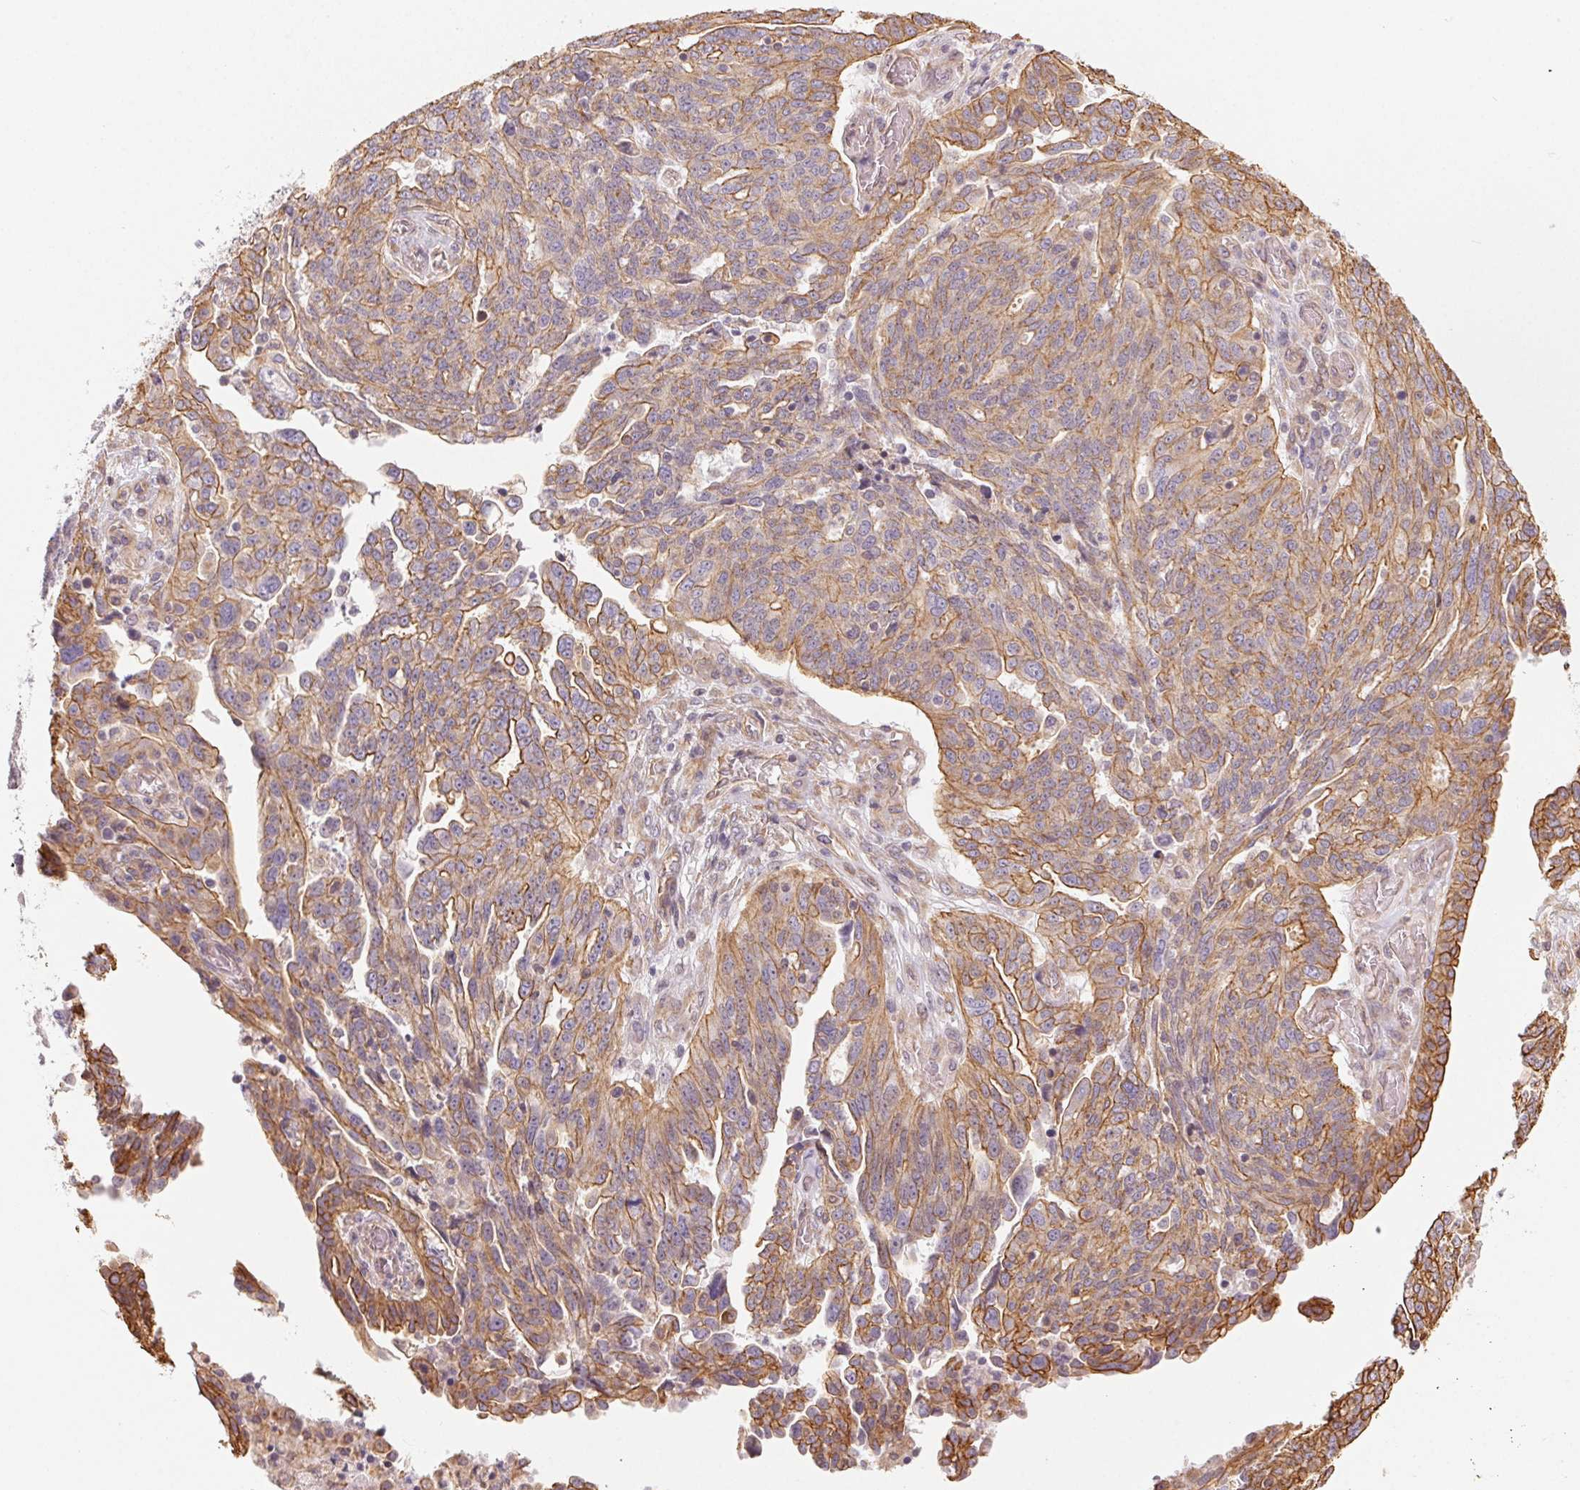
{"staining": {"intensity": "moderate", "quantity": ">75%", "location": "cytoplasmic/membranous"}, "tissue": "ovarian cancer", "cell_type": "Tumor cells", "image_type": "cancer", "snomed": [{"axis": "morphology", "description": "Cystadenocarcinoma, serous, NOS"}, {"axis": "topography", "description": "Ovary"}], "caption": "Protein staining of serous cystadenocarcinoma (ovarian) tissue exhibits moderate cytoplasmic/membranous expression in approximately >75% of tumor cells. (IHC, brightfield microscopy, high magnification).", "gene": "PLA2G4F", "patient": {"sex": "female", "age": 67}}